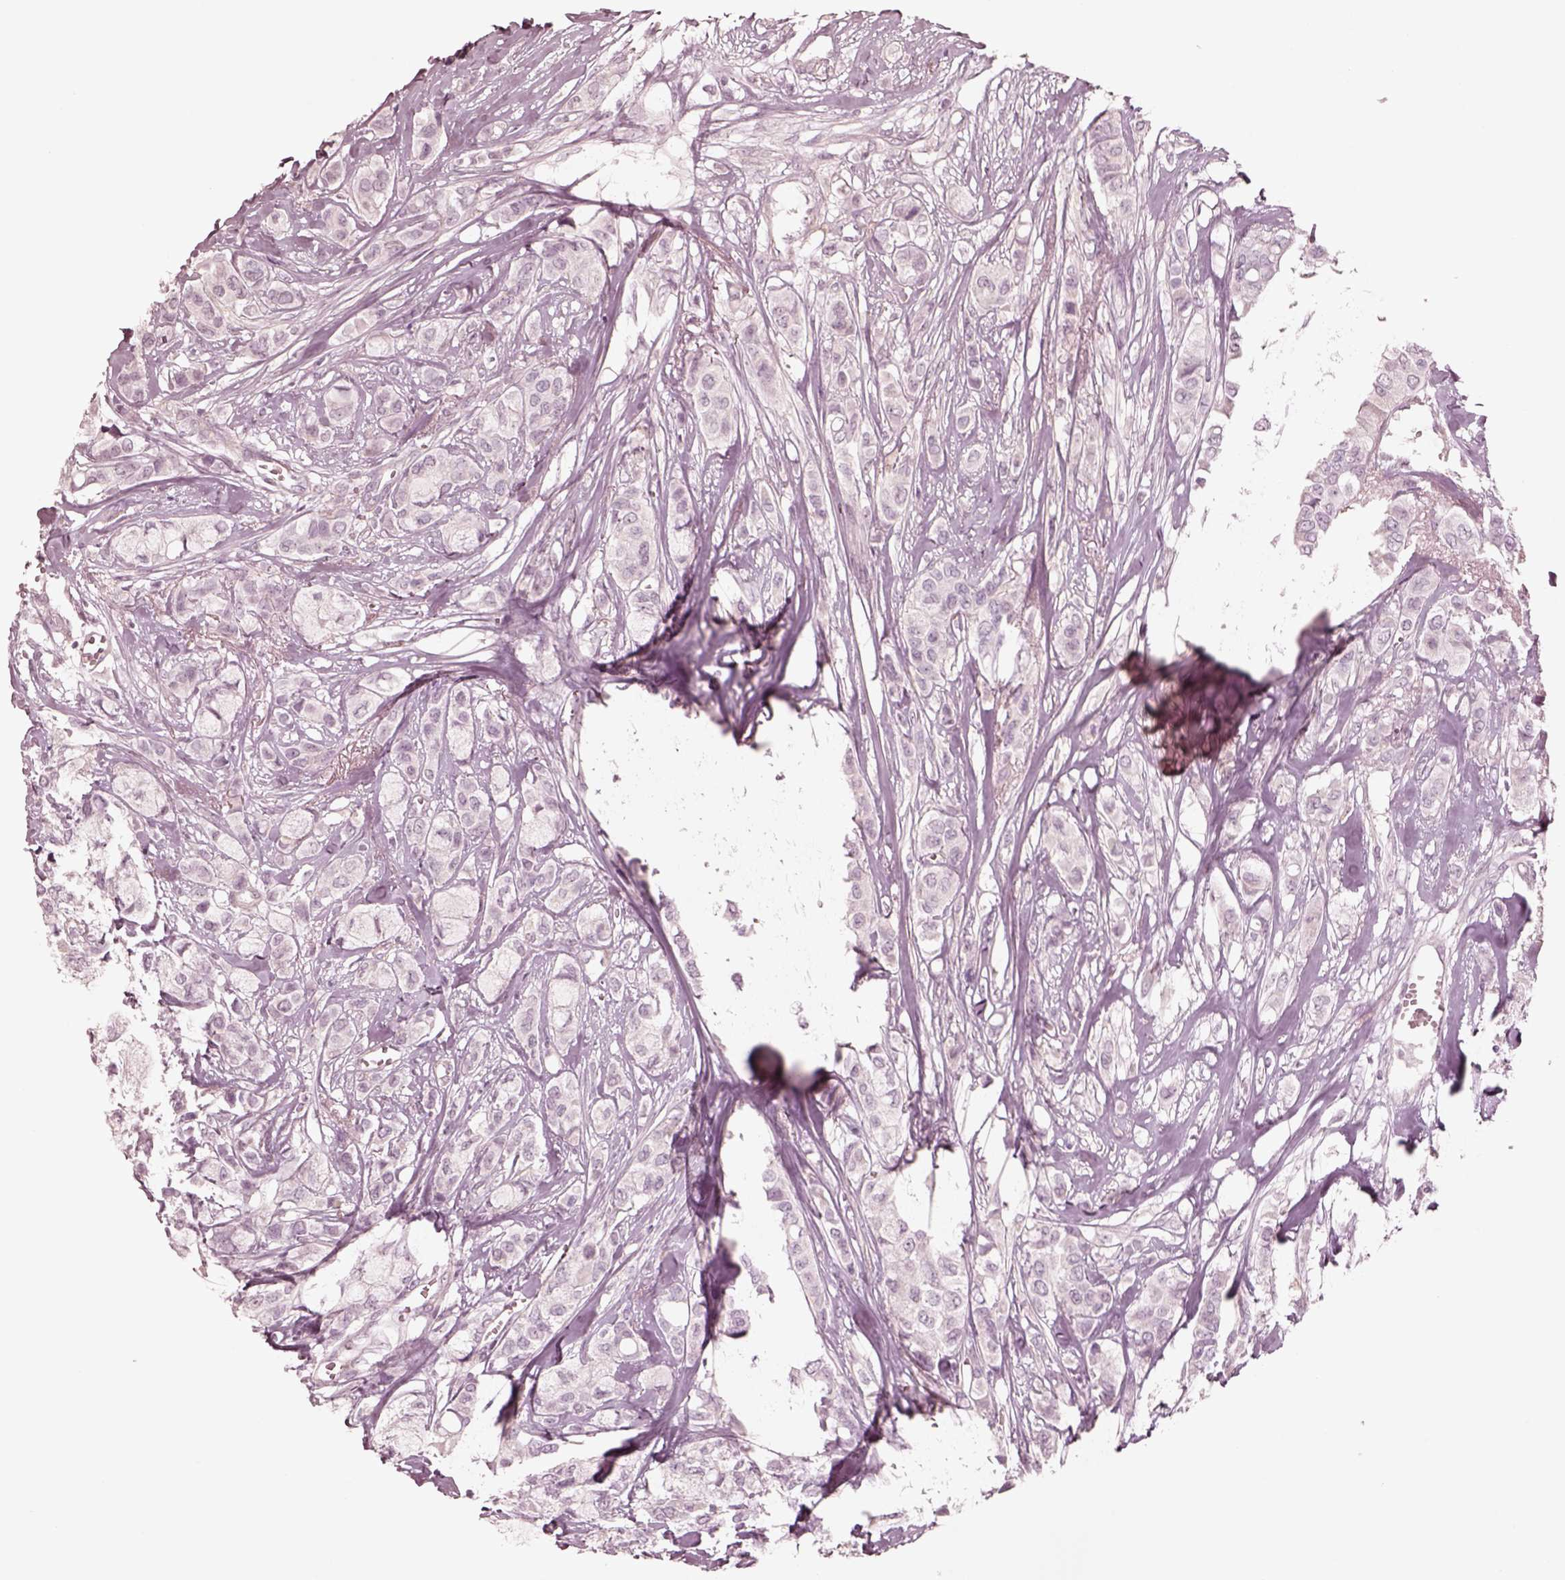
{"staining": {"intensity": "negative", "quantity": "none", "location": "none"}, "tissue": "breast cancer", "cell_type": "Tumor cells", "image_type": "cancer", "snomed": [{"axis": "morphology", "description": "Duct carcinoma"}, {"axis": "topography", "description": "Breast"}], "caption": "Breast cancer was stained to show a protein in brown. There is no significant expression in tumor cells.", "gene": "DNAAF9", "patient": {"sex": "female", "age": 85}}